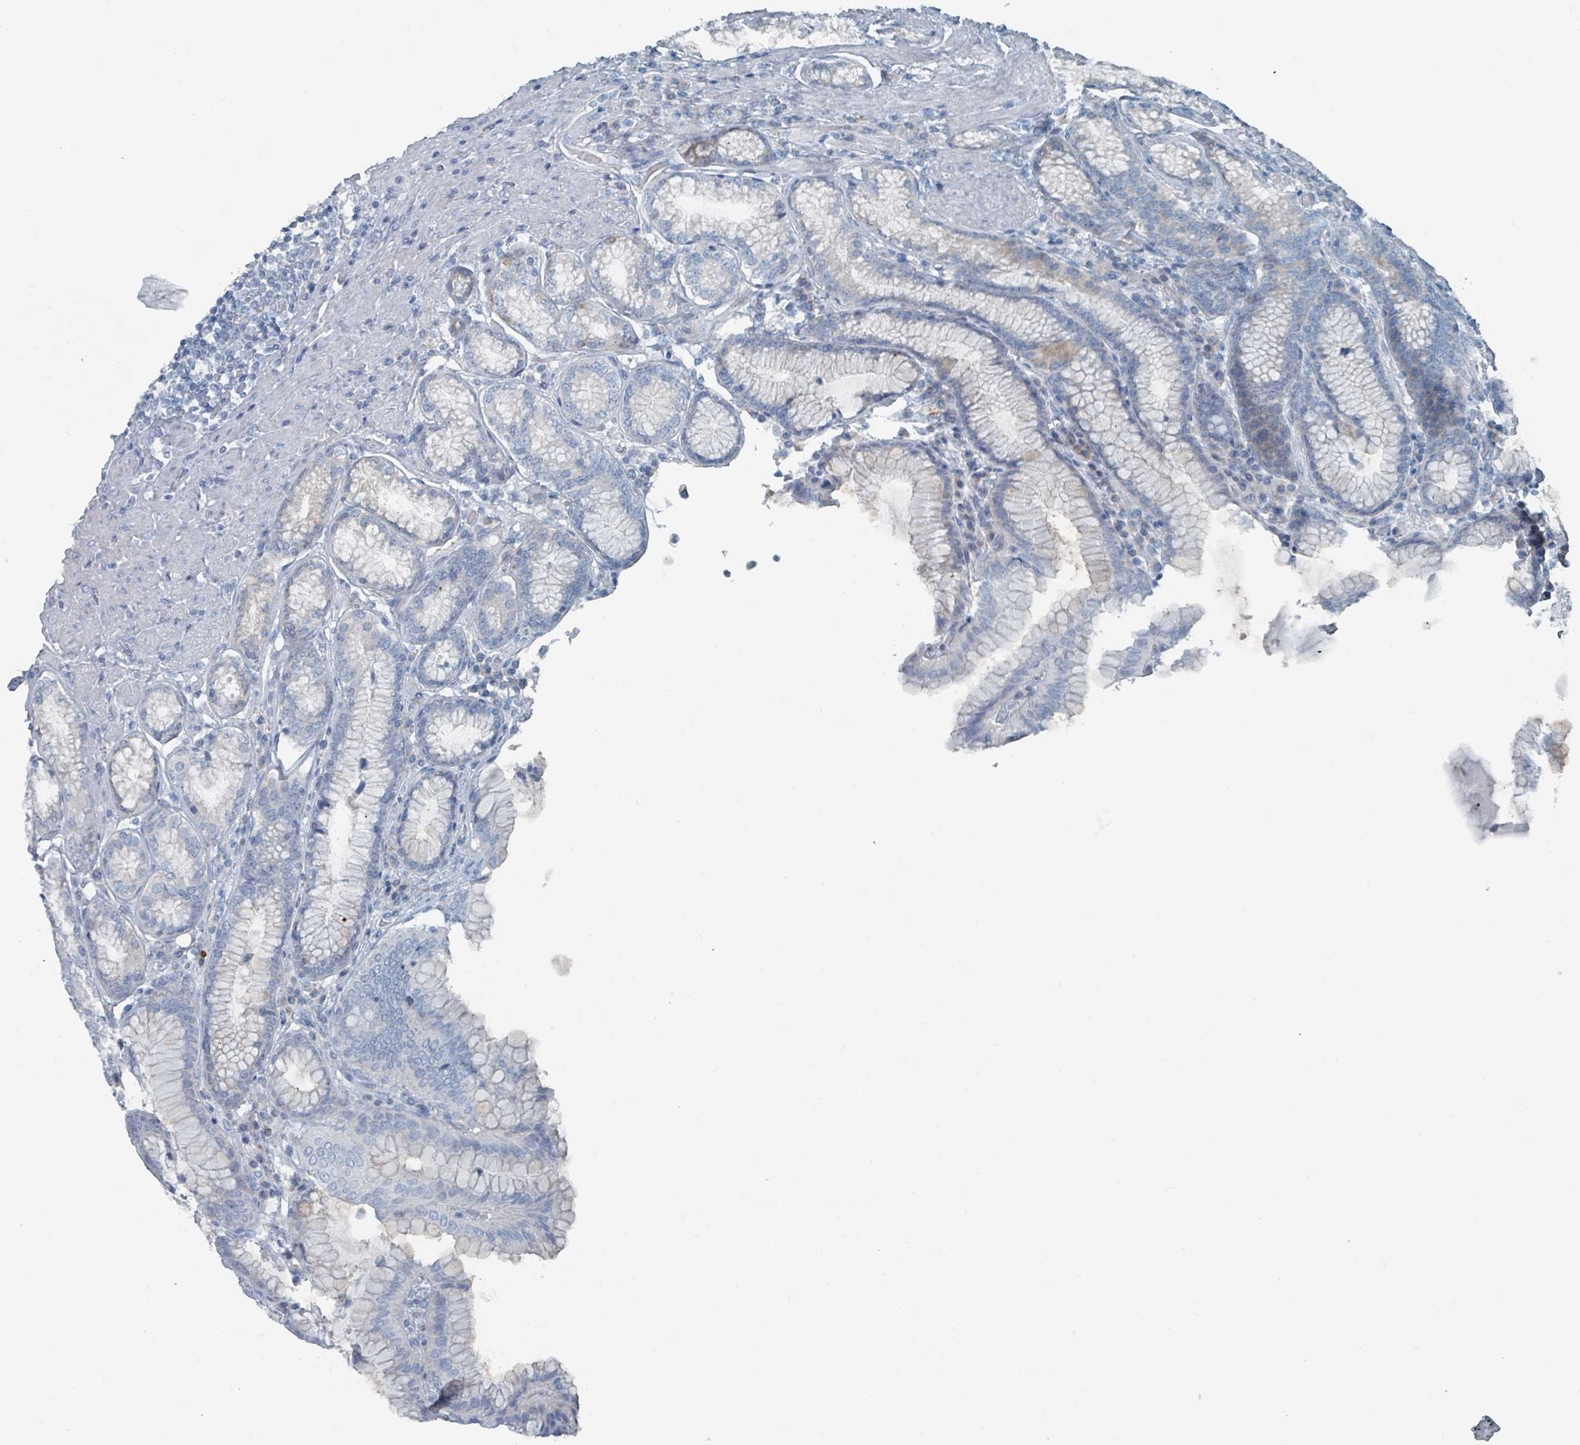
{"staining": {"intensity": "weak", "quantity": "<25%", "location": "cytoplasmic/membranous"}, "tissue": "stomach", "cell_type": "Glandular cells", "image_type": "normal", "snomed": [{"axis": "morphology", "description": "Normal tissue, NOS"}, {"axis": "topography", "description": "Stomach, upper"}, {"axis": "topography", "description": "Stomach, lower"}], "caption": "A high-resolution histopathology image shows immunohistochemistry (IHC) staining of normal stomach, which demonstrates no significant expression in glandular cells. (DAB (3,3'-diaminobenzidine) IHC visualized using brightfield microscopy, high magnification).", "gene": "GAMT", "patient": {"sex": "female", "age": 76}}